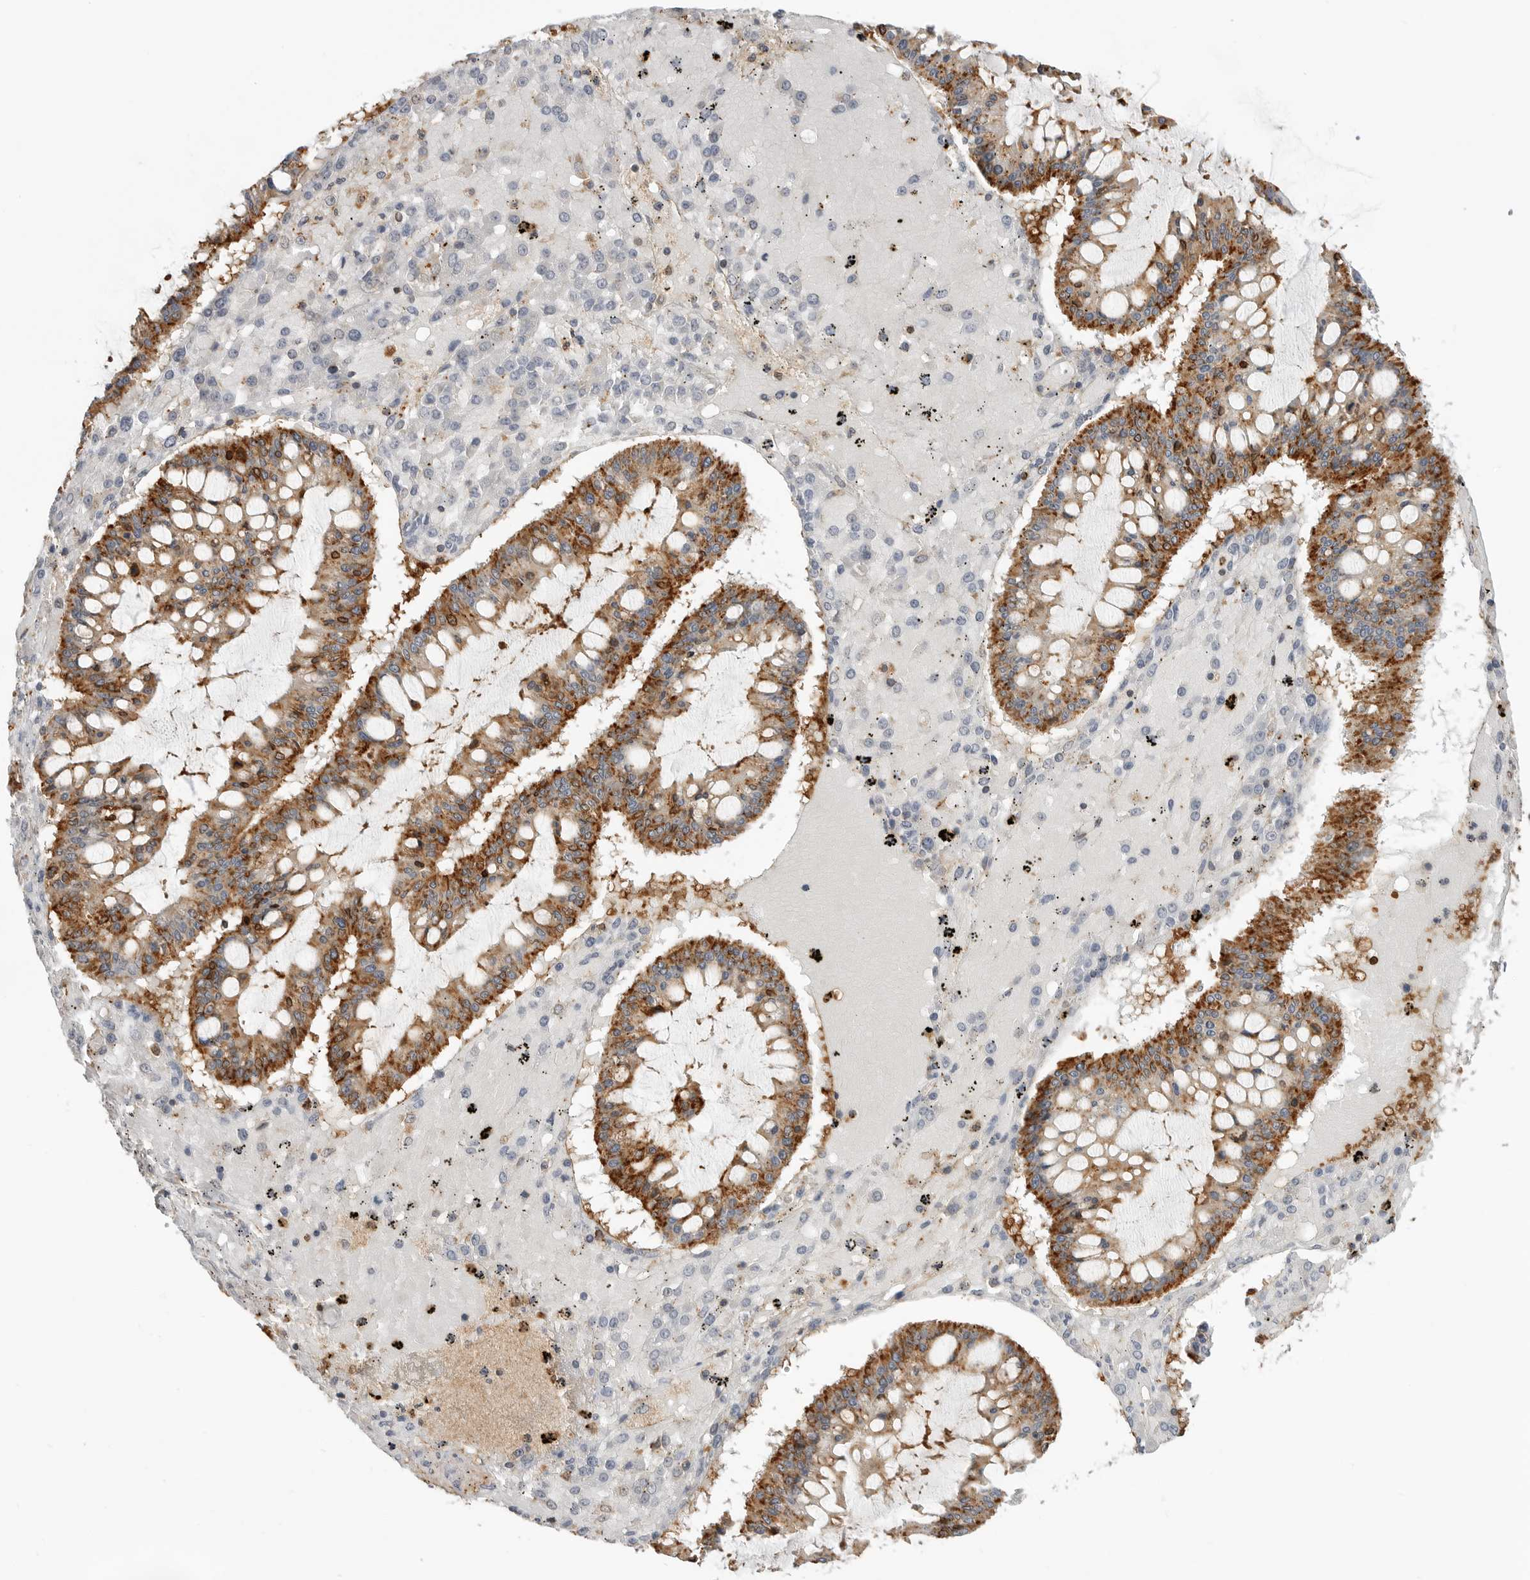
{"staining": {"intensity": "moderate", "quantity": ">75%", "location": "cytoplasmic/membranous"}, "tissue": "ovarian cancer", "cell_type": "Tumor cells", "image_type": "cancer", "snomed": [{"axis": "morphology", "description": "Cystadenocarcinoma, mucinous, NOS"}, {"axis": "topography", "description": "Ovary"}], "caption": "Immunohistochemical staining of human ovarian cancer demonstrates moderate cytoplasmic/membranous protein positivity in approximately >75% of tumor cells.", "gene": "ANXA11", "patient": {"sex": "female", "age": 73}}